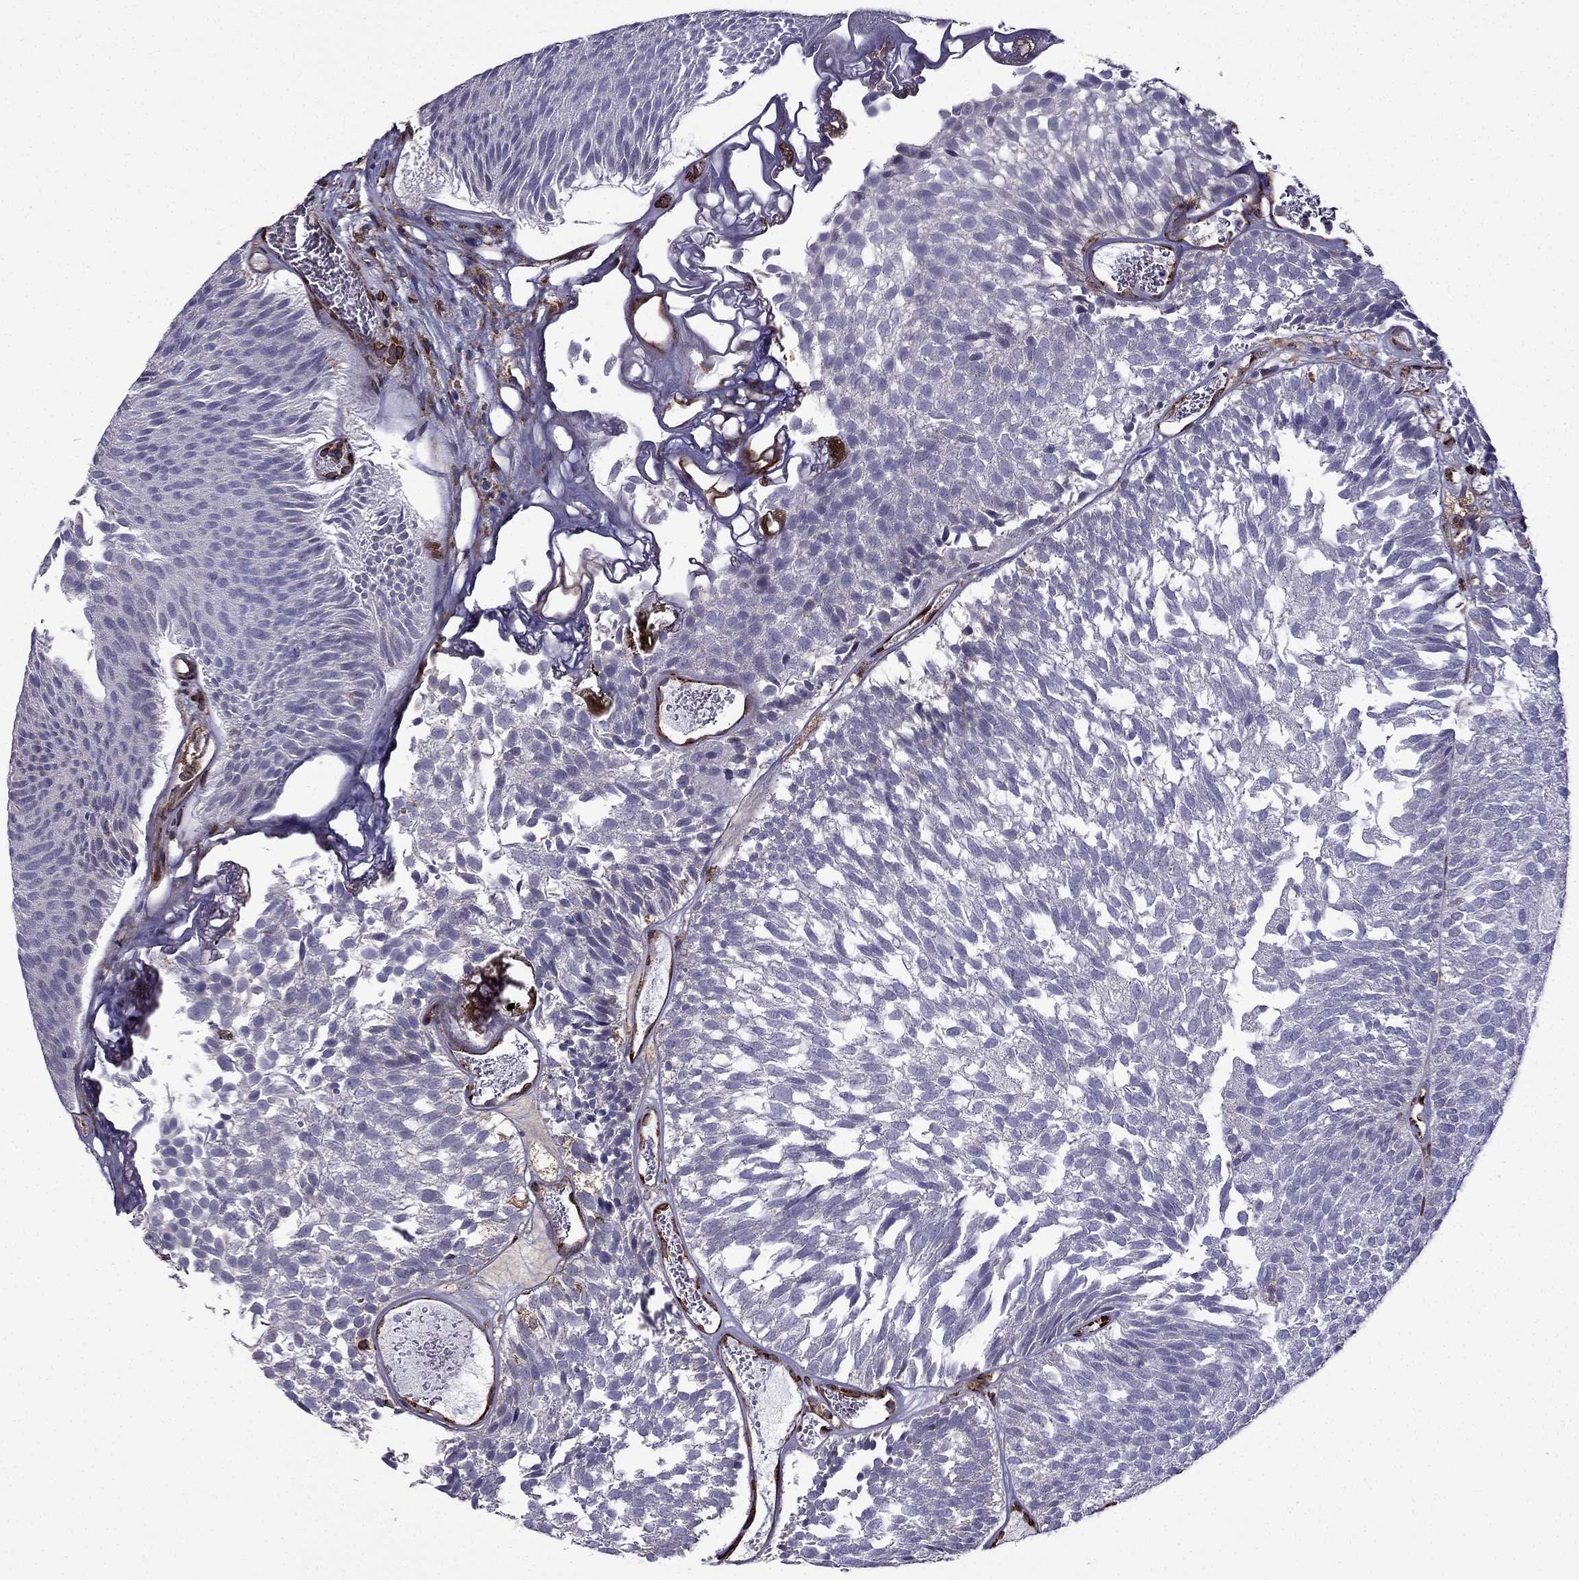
{"staining": {"intensity": "negative", "quantity": "none", "location": "none"}, "tissue": "urothelial cancer", "cell_type": "Tumor cells", "image_type": "cancer", "snomed": [{"axis": "morphology", "description": "Urothelial carcinoma, Low grade"}, {"axis": "topography", "description": "Urinary bladder"}], "caption": "Photomicrograph shows no significant protein positivity in tumor cells of urothelial cancer.", "gene": "IKBIP", "patient": {"sex": "male", "age": 52}}